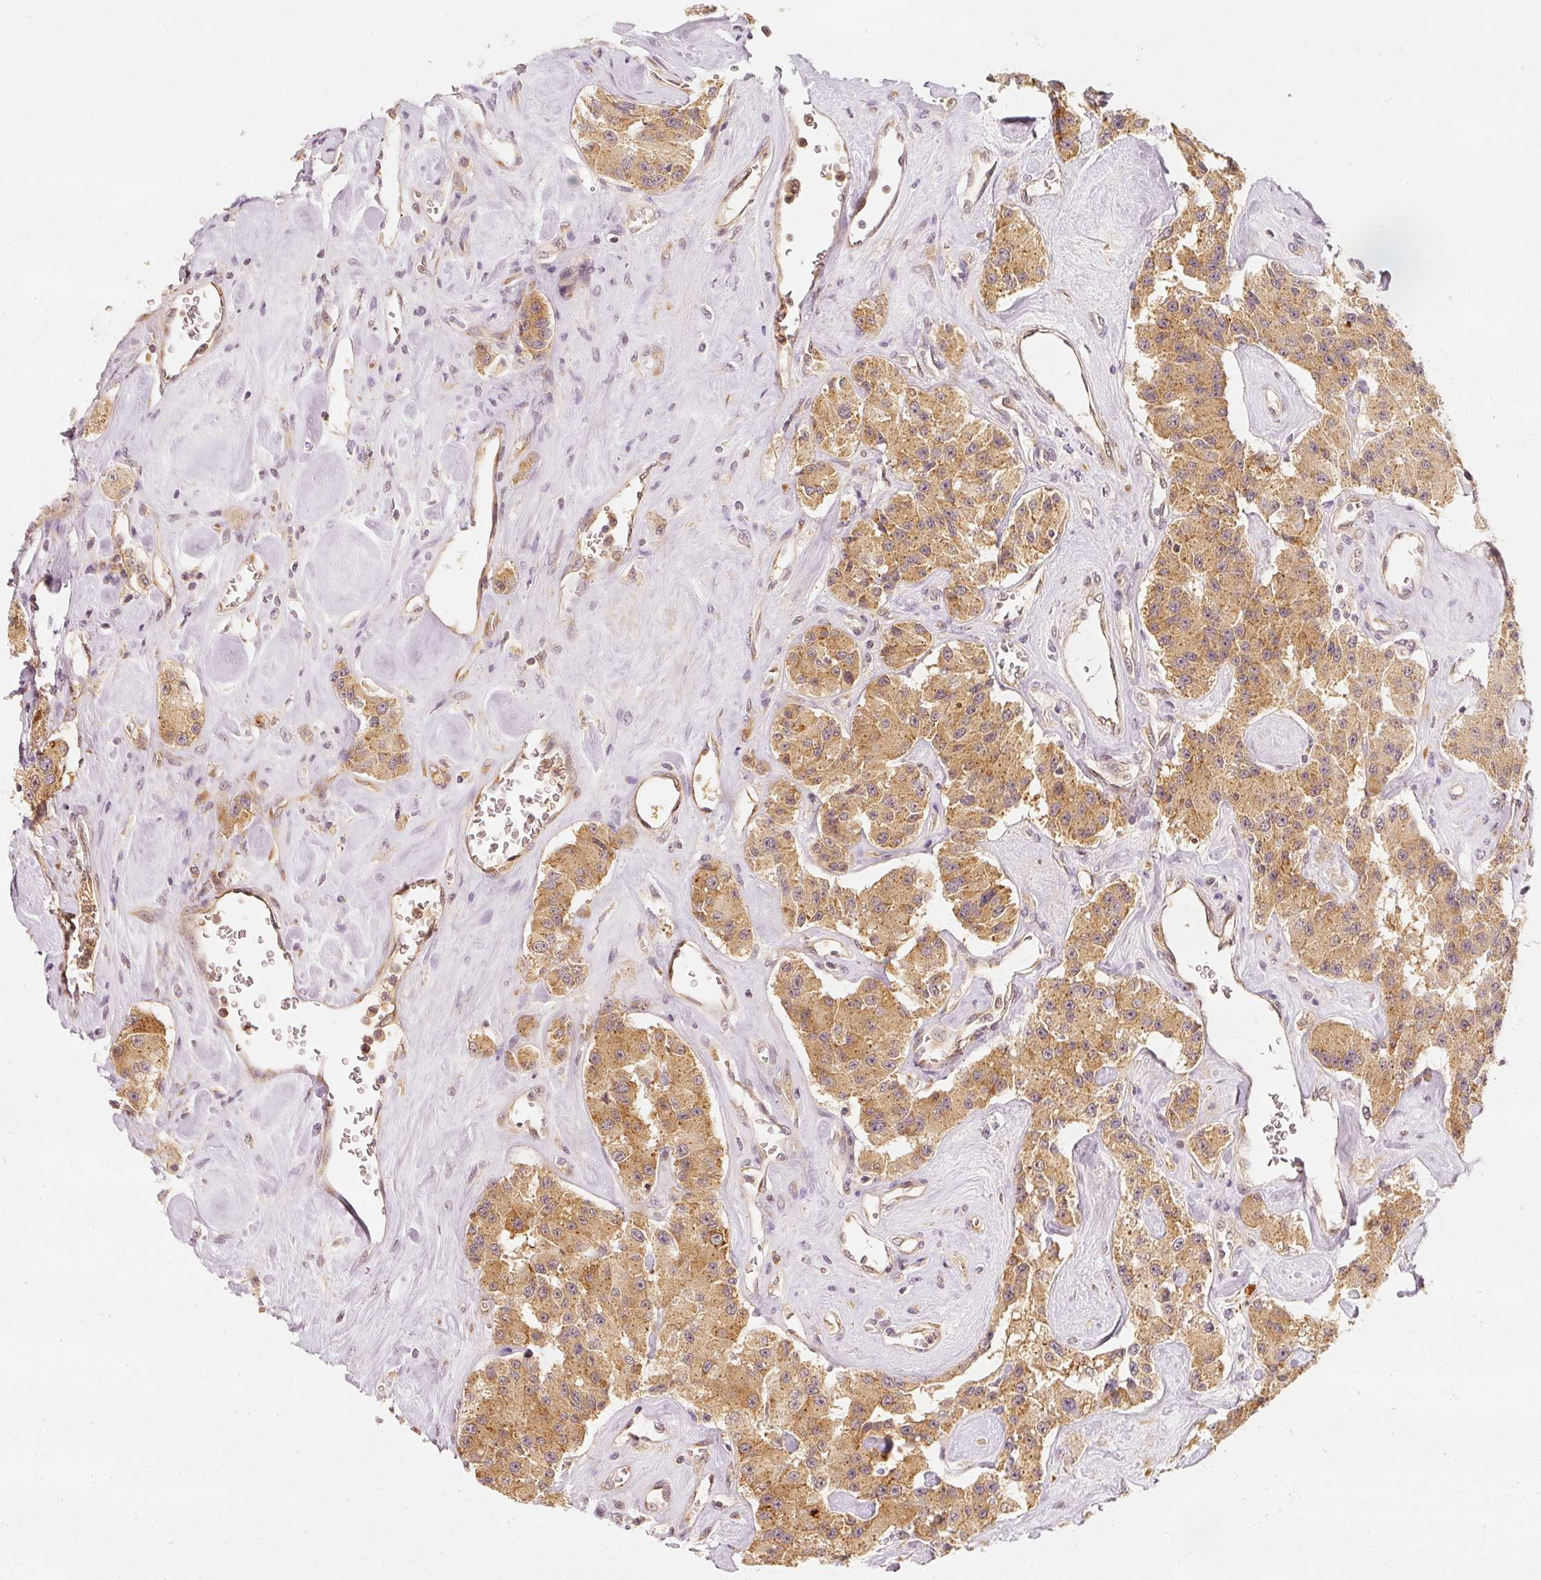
{"staining": {"intensity": "moderate", "quantity": ">75%", "location": "cytoplasmic/membranous"}, "tissue": "carcinoid", "cell_type": "Tumor cells", "image_type": "cancer", "snomed": [{"axis": "morphology", "description": "Carcinoid, malignant, NOS"}, {"axis": "topography", "description": "Pancreas"}], "caption": "A photomicrograph of carcinoid stained for a protein reveals moderate cytoplasmic/membranous brown staining in tumor cells.", "gene": "EEF1A2", "patient": {"sex": "male", "age": 41}}